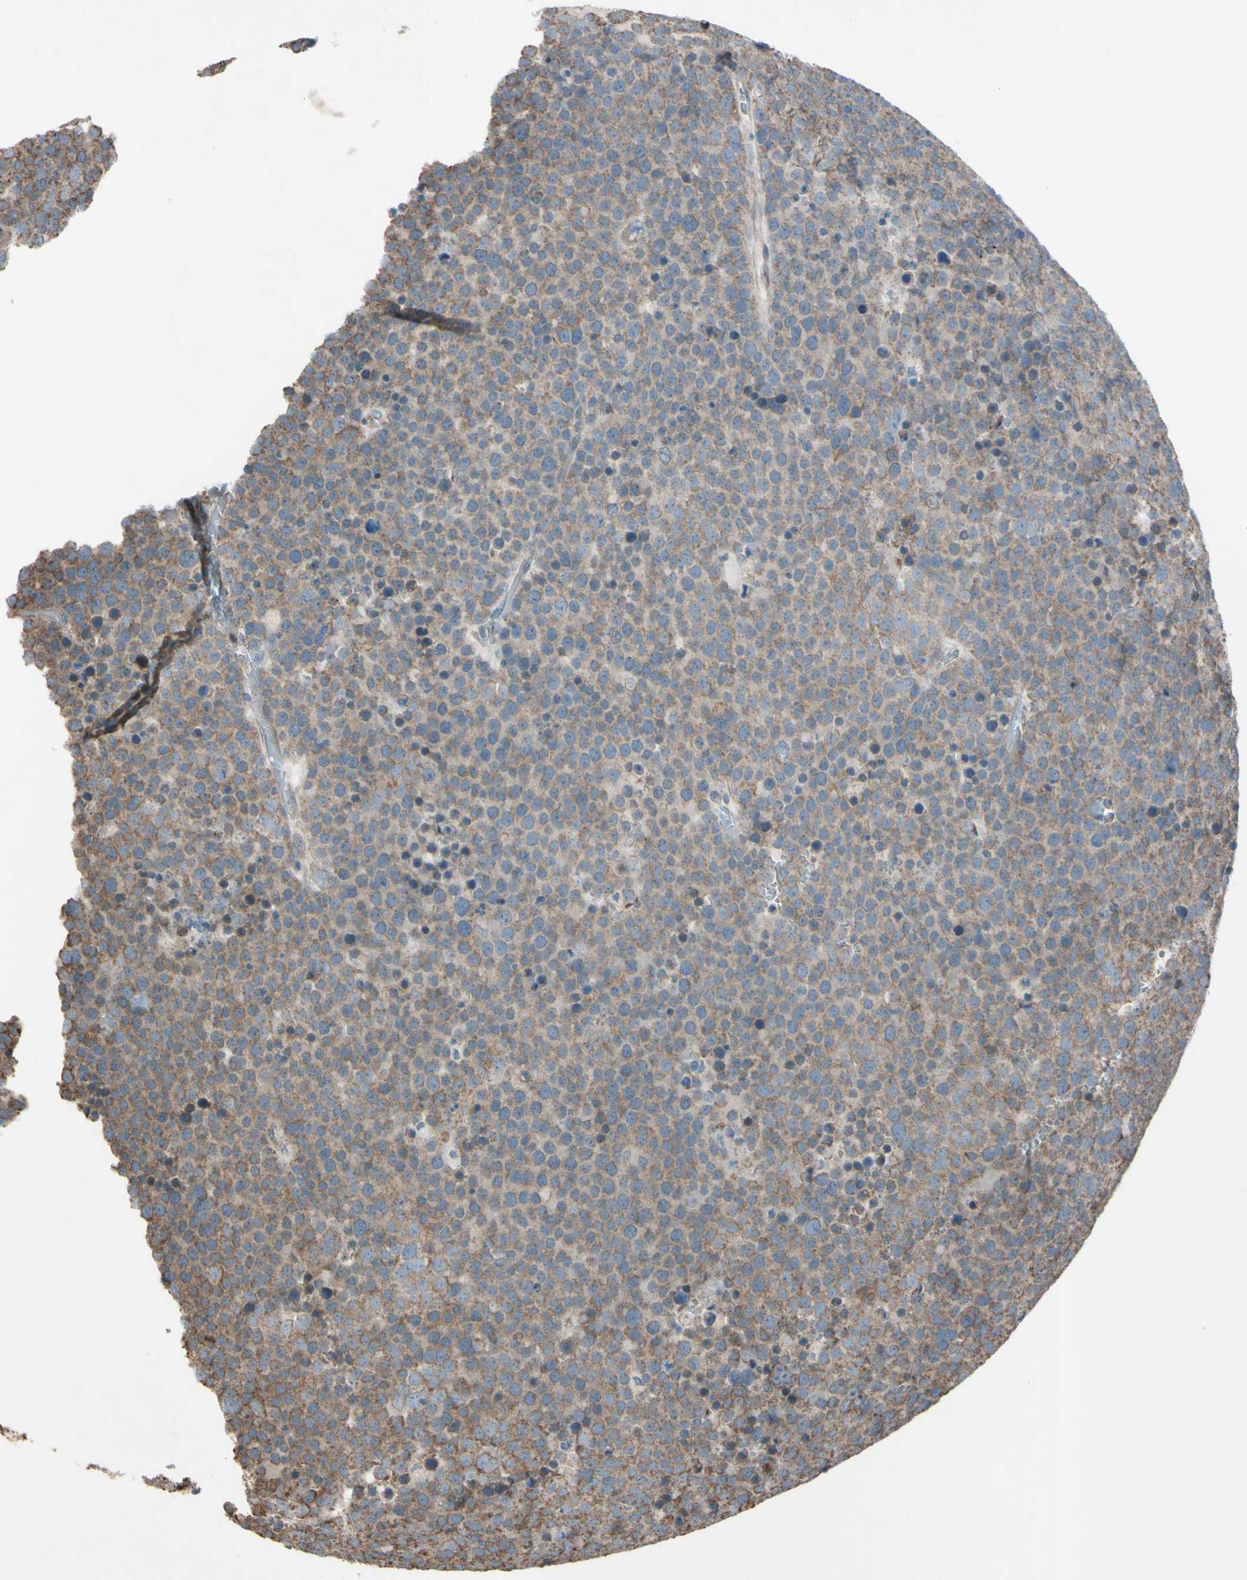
{"staining": {"intensity": "weak", "quantity": ">75%", "location": "cytoplasmic/membranous"}, "tissue": "testis cancer", "cell_type": "Tumor cells", "image_type": "cancer", "snomed": [{"axis": "morphology", "description": "Seminoma, NOS"}, {"axis": "topography", "description": "Testis"}], "caption": "Testis cancer (seminoma) tissue demonstrates weak cytoplasmic/membranous positivity in approximately >75% of tumor cells (DAB (3,3'-diaminobenzidine) = brown stain, brightfield microscopy at high magnification).", "gene": "ACOT8", "patient": {"sex": "male", "age": 71}}